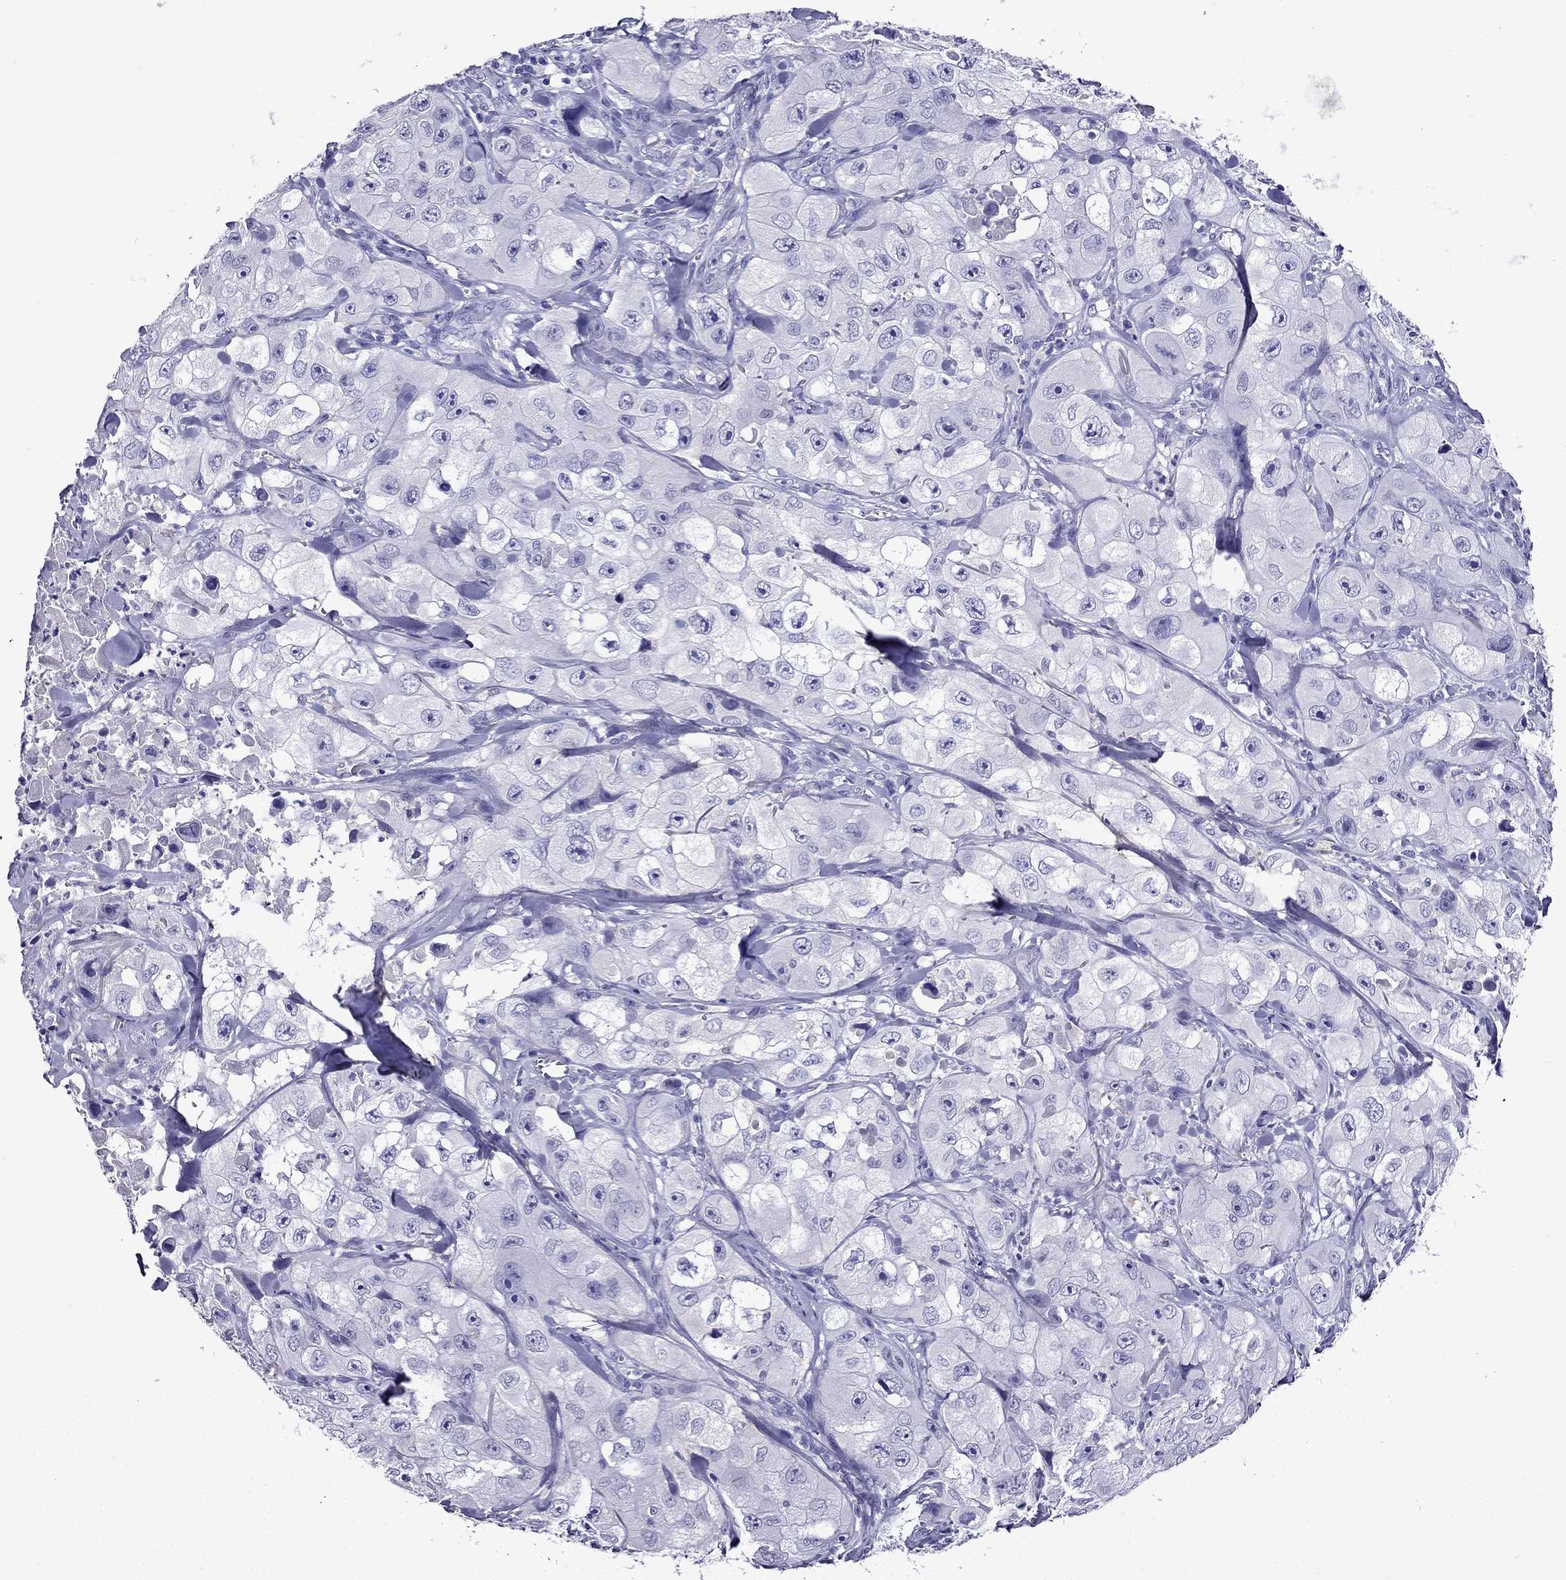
{"staining": {"intensity": "negative", "quantity": "none", "location": "none"}, "tissue": "skin cancer", "cell_type": "Tumor cells", "image_type": "cancer", "snomed": [{"axis": "morphology", "description": "Squamous cell carcinoma, NOS"}, {"axis": "topography", "description": "Skin"}, {"axis": "topography", "description": "Subcutis"}], "caption": "Tumor cells show no significant protein staining in skin squamous cell carcinoma.", "gene": "DNAH17", "patient": {"sex": "male", "age": 73}}